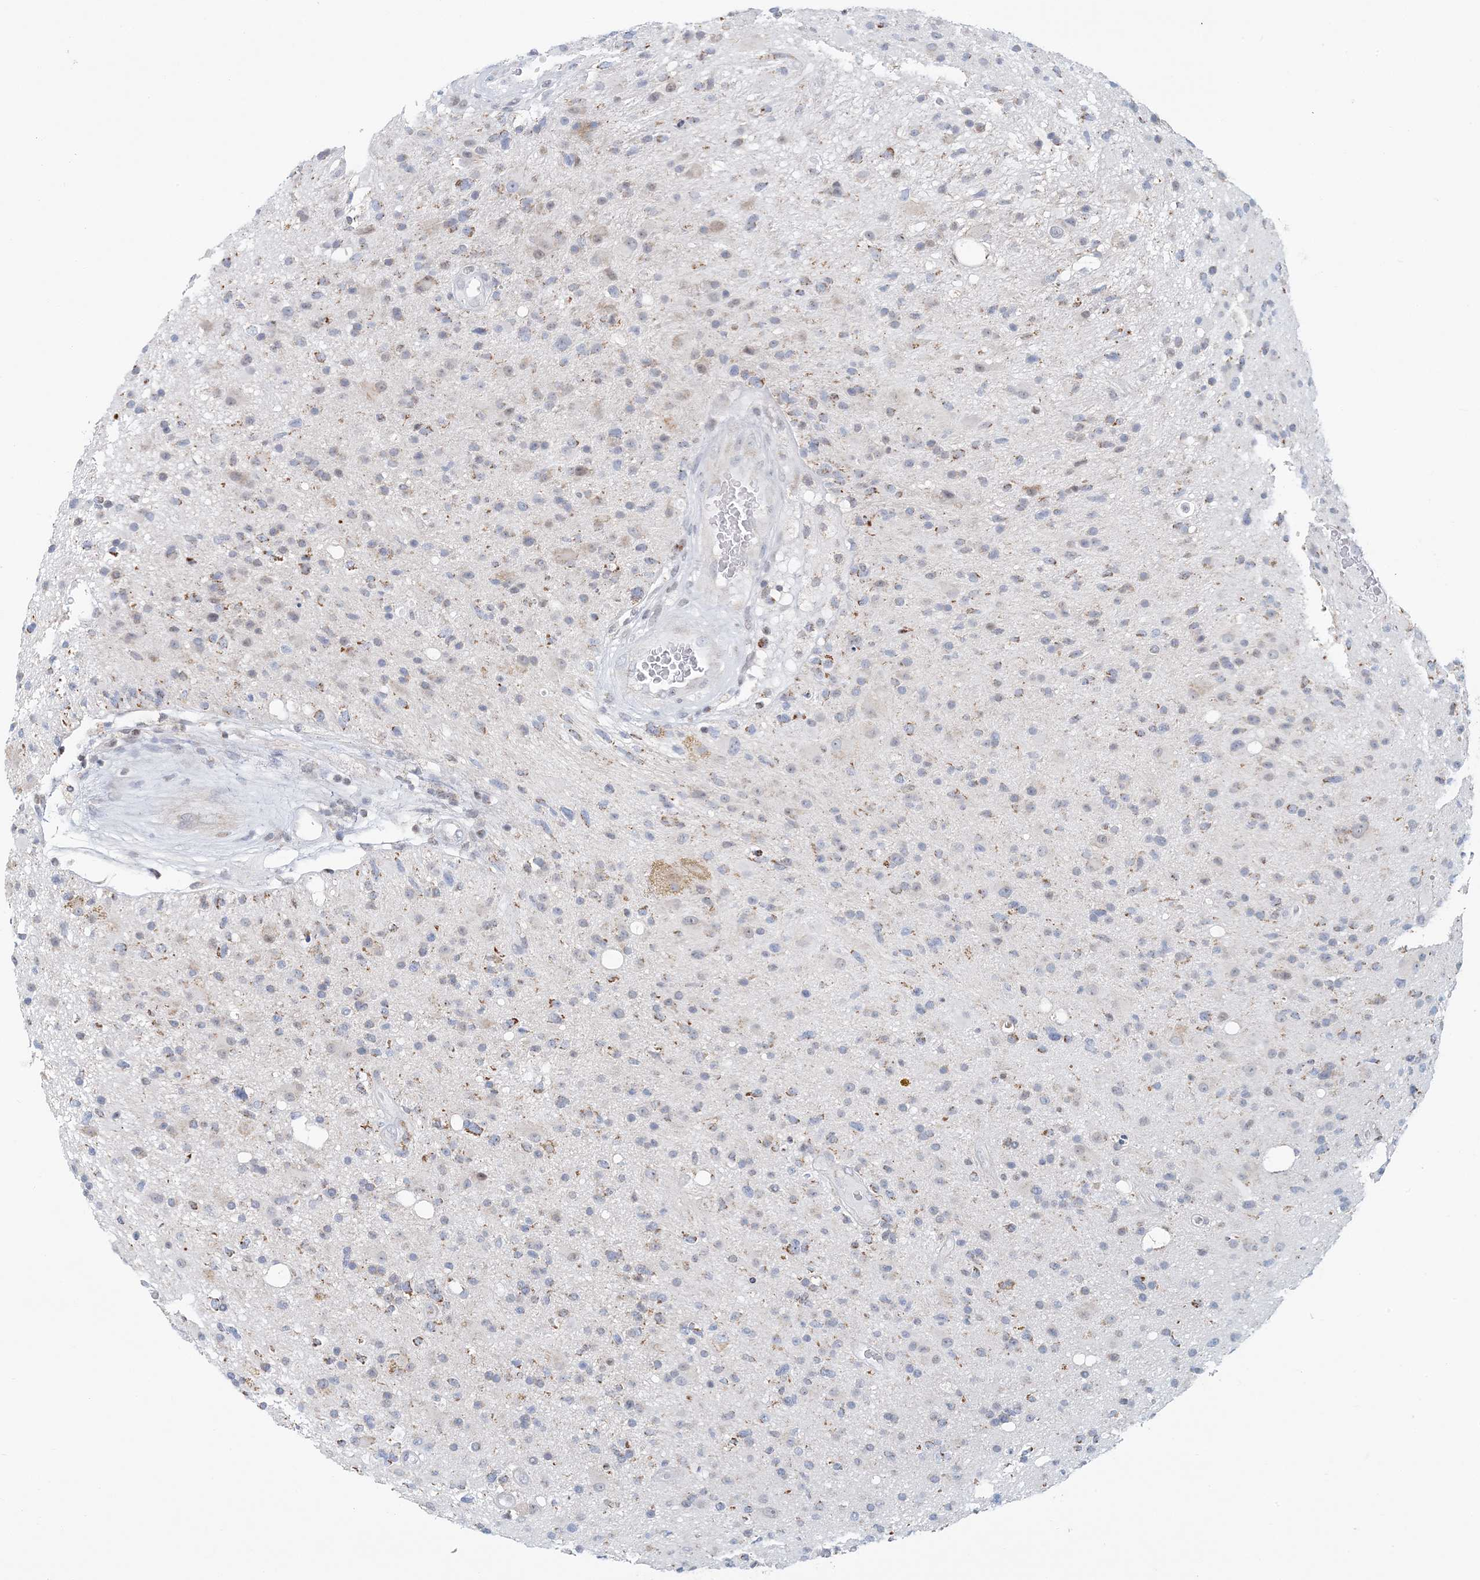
{"staining": {"intensity": "weak", "quantity": "<25%", "location": "cytoplasmic/membranous"}, "tissue": "glioma", "cell_type": "Tumor cells", "image_type": "cancer", "snomed": [{"axis": "morphology", "description": "Glioma, malignant, High grade"}, {"axis": "topography", "description": "Brain"}], "caption": "This is an IHC histopathology image of high-grade glioma (malignant). There is no positivity in tumor cells.", "gene": "BDH1", "patient": {"sex": "male", "age": 33}}